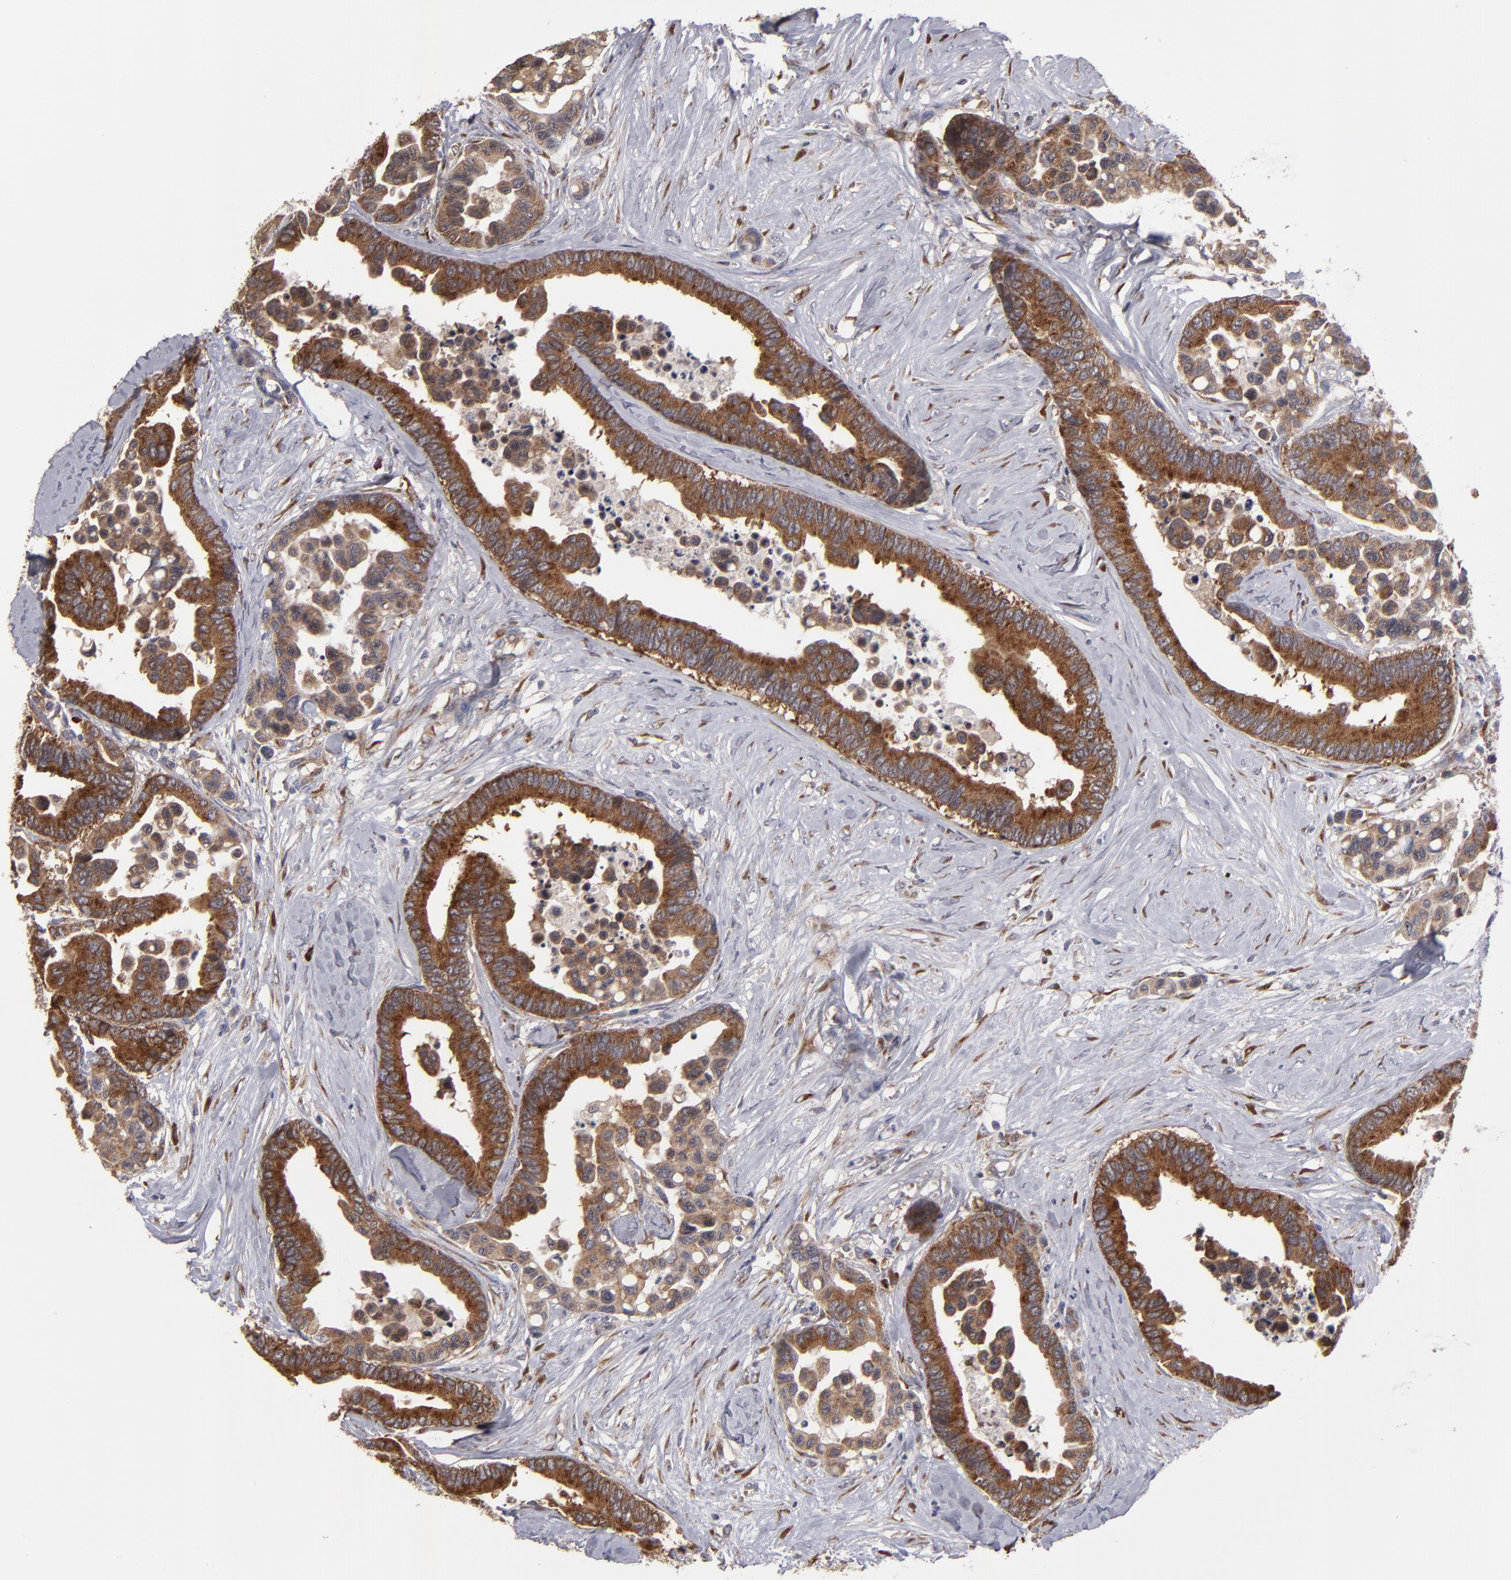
{"staining": {"intensity": "strong", "quantity": ">75%", "location": "cytoplasmic/membranous"}, "tissue": "colorectal cancer", "cell_type": "Tumor cells", "image_type": "cancer", "snomed": [{"axis": "morphology", "description": "Adenocarcinoma, NOS"}, {"axis": "topography", "description": "Colon"}], "caption": "The histopathology image reveals a brown stain indicating the presence of a protein in the cytoplasmic/membranous of tumor cells in colorectal adenocarcinoma.", "gene": "SND1", "patient": {"sex": "male", "age": 82}}